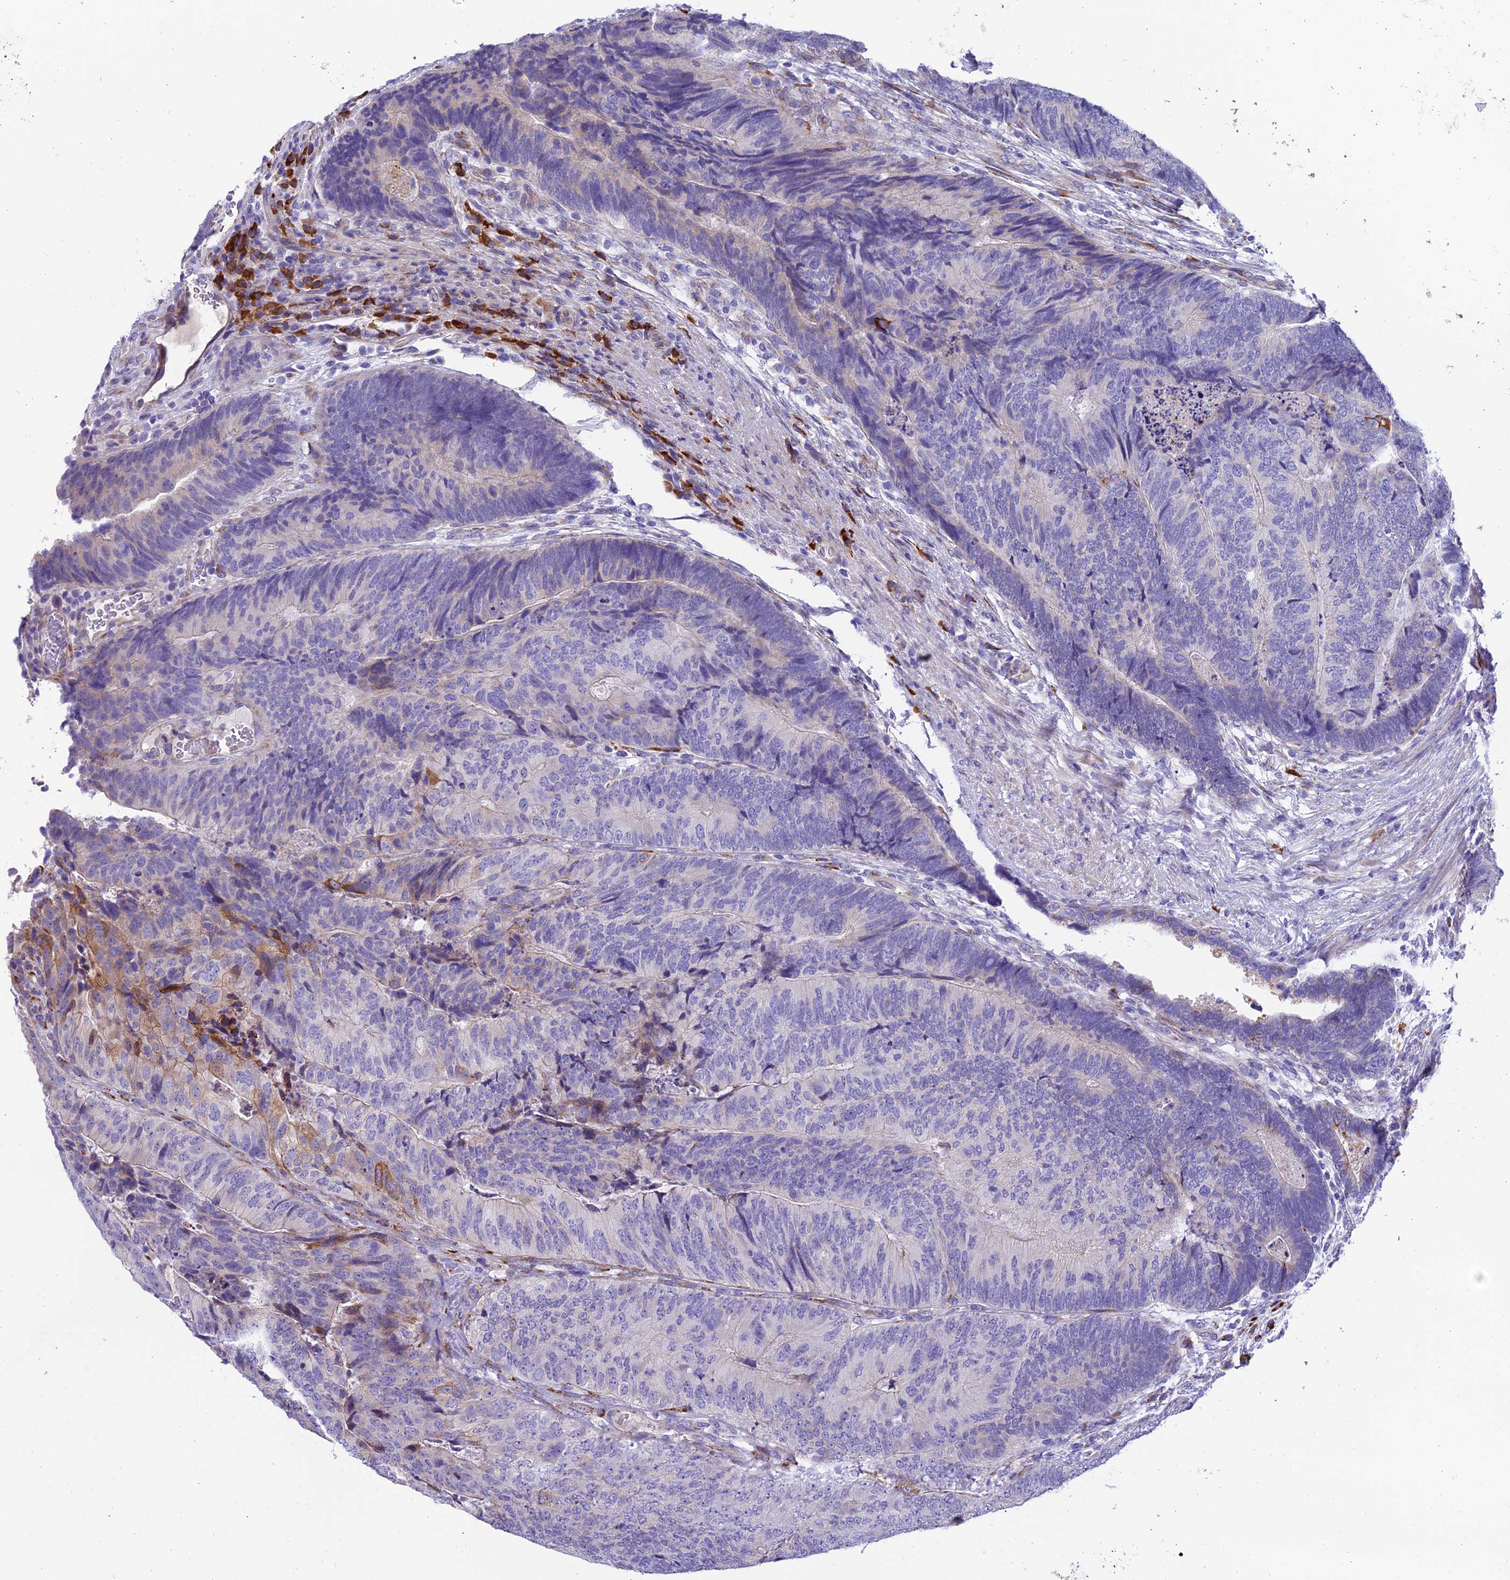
{"staining": {"intensity": "moderate", "quantity": "<25%", "location": "cytoplasmic/membranous"}, "tissue": "colorectal cancer", "cell_type": "Tumor cells", "image_type": "cancer", "snomed": [{"axis": "morphology", "description": "Adenocarcinoma, NOS"}, {"axis": "topography", "description": "Colon"}], "caption": "Immunohistochemical staining of adenocarcinoma (colorectal) exhibits low levels of moderate cytoplasmic/membranous expression in approximately <25% of tumor cells.", "gene": "MACIR", "patient": {"sex": "female", "age": 67}}